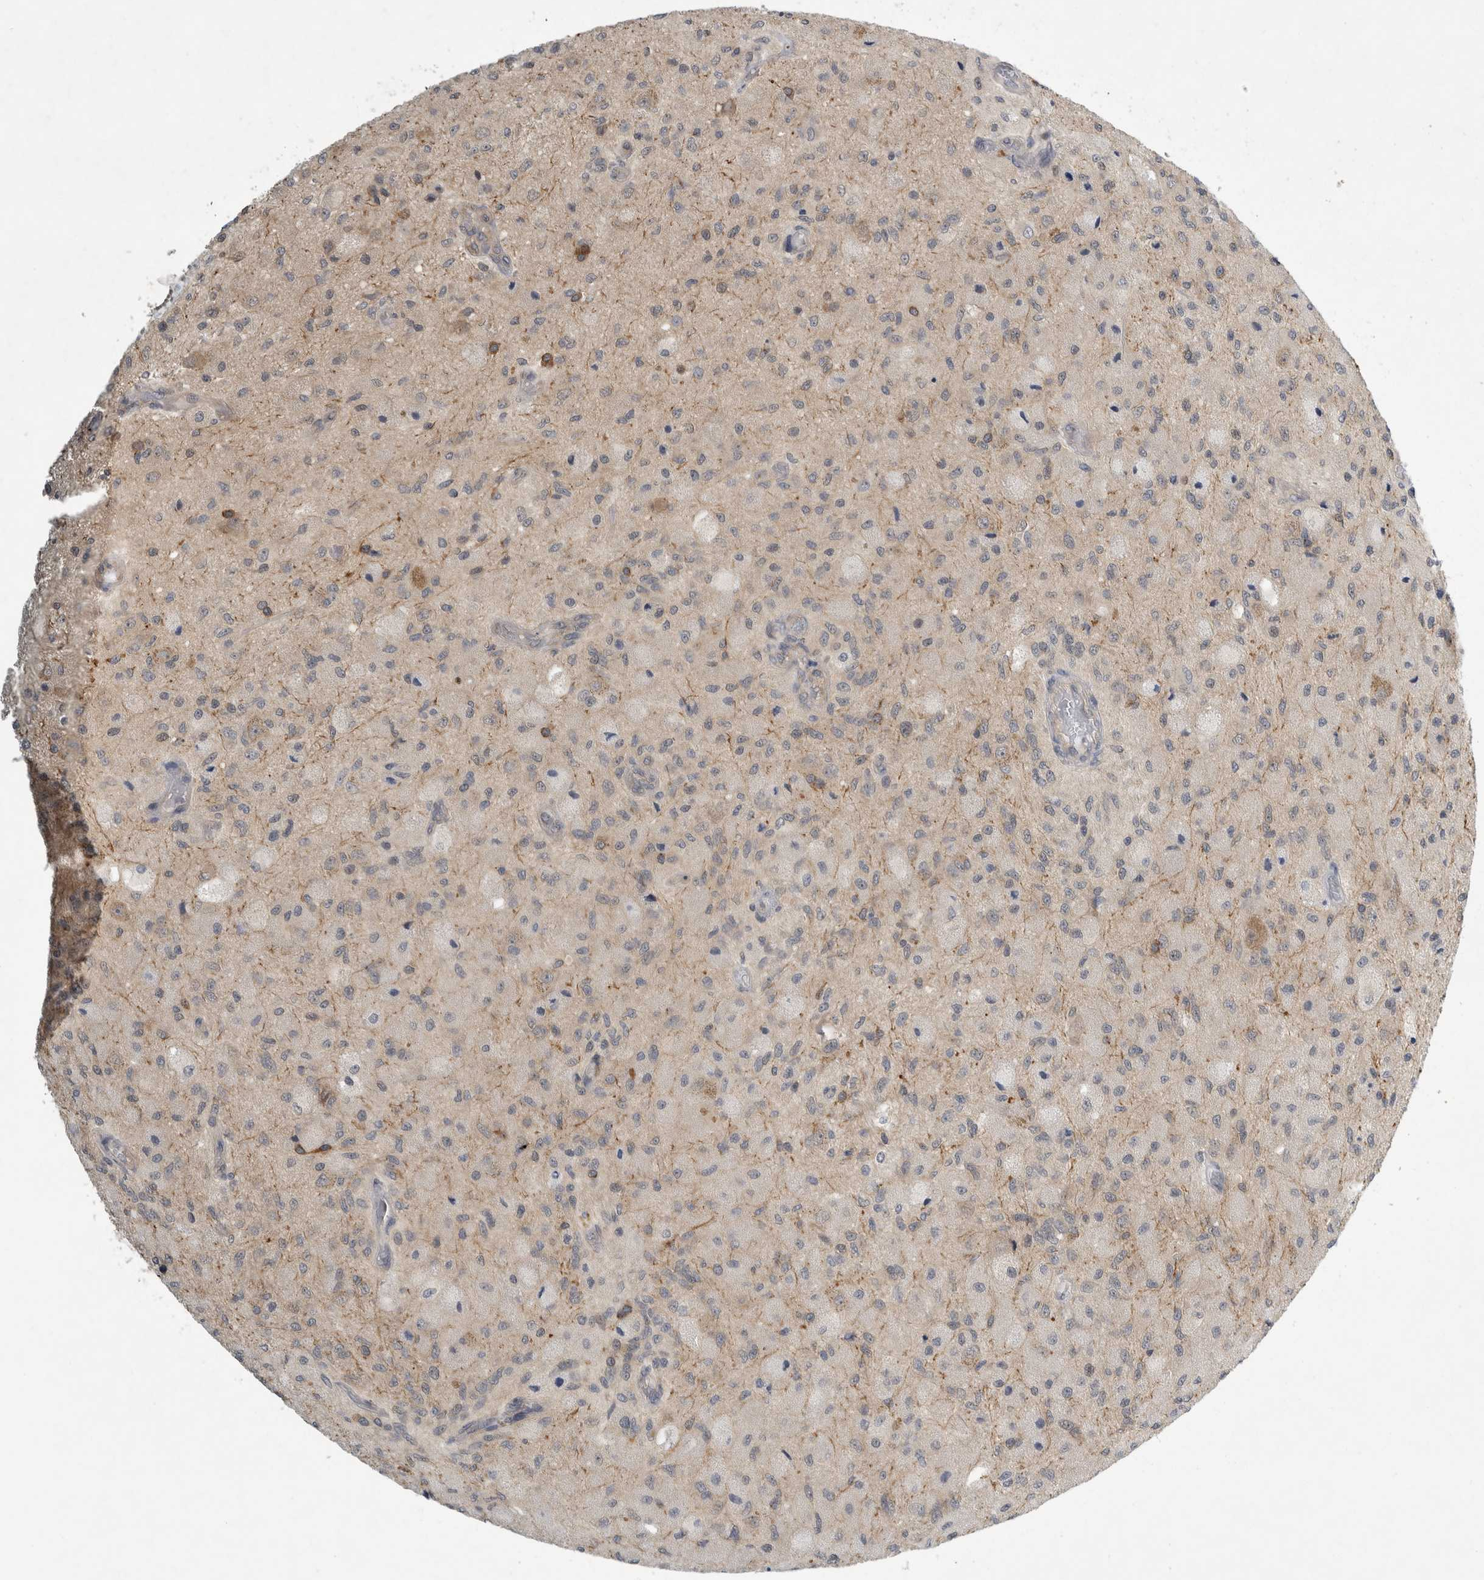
{"staining": {"intensity": "negative", "quantity": "none", "location": "none"}, "tissue": "glioma", "cell_type": "Tumor cells", "image_type": "cancer", "snomed": [{"axis": "morphology", "description": "Normal tissue, NOS"}, {"axis": "morphology", "description": "Glioma, malignant, High grade"}, {"axis": "topography", "description": "Cerebral cortex"}], "caption": "Glioma was stained to show a protein in brown. There is no significant staining in tumor cells.", "gene": "AASDHPPT", "patient": {"sex": "male", "age": 77}}